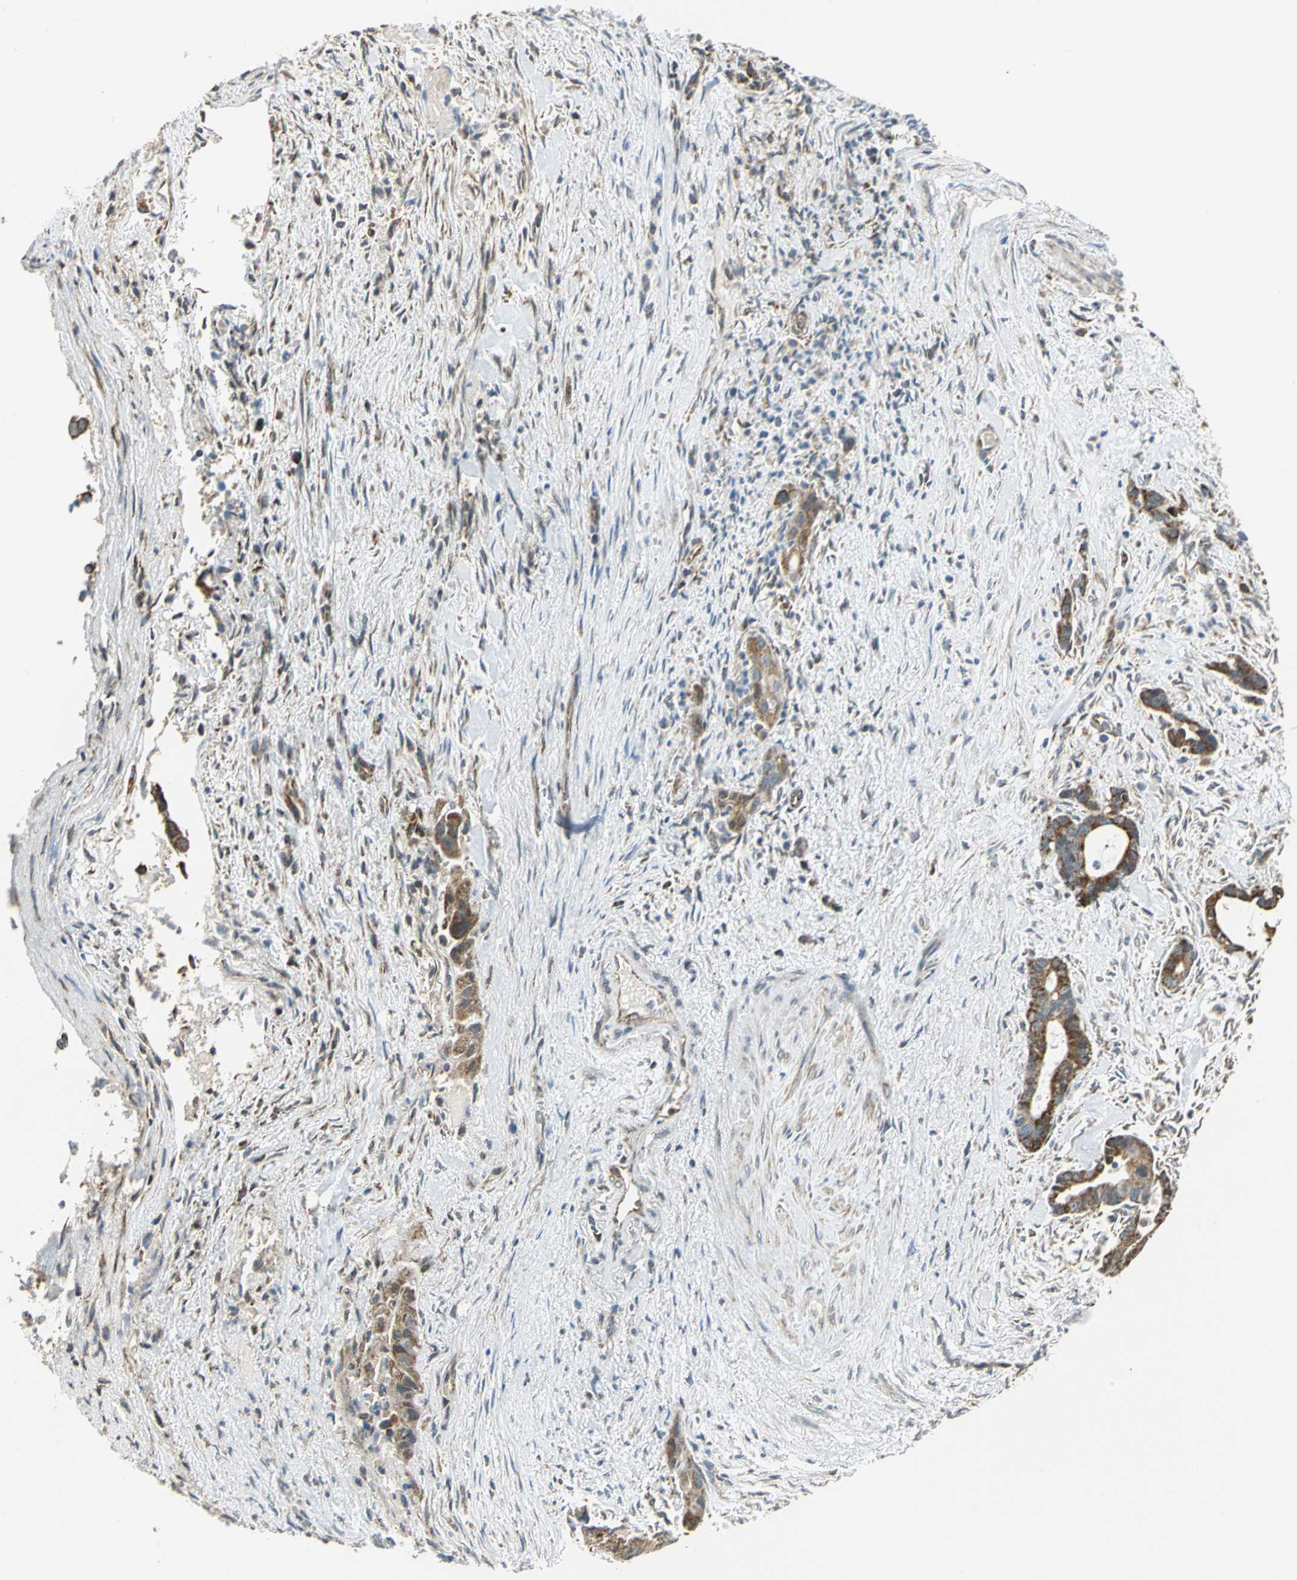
{"staining": {"intensity": "strong", "quantity": ">75%", "location": "cytoplasmic/membranous"}, "tissue": "liver cancer", "cell_type": "Tumor cells", "image_type": "cancer", "snomed": [{"axis": "morphology", "description": "Cholangiocarcinoma"}, {"axis": "topography", "description": "Liver"}], "caption": "This histopathology image exhibits liver cancer (cholangiocarcinoma) stained with IHC to label a protein in brown. The cytoplasmic/membranous of tumor cells show strong positivity for the protein. Nuclei are counter-stained blue.", "gene": "MRPS22", "patient": {"sex": "female", "age": 55}}